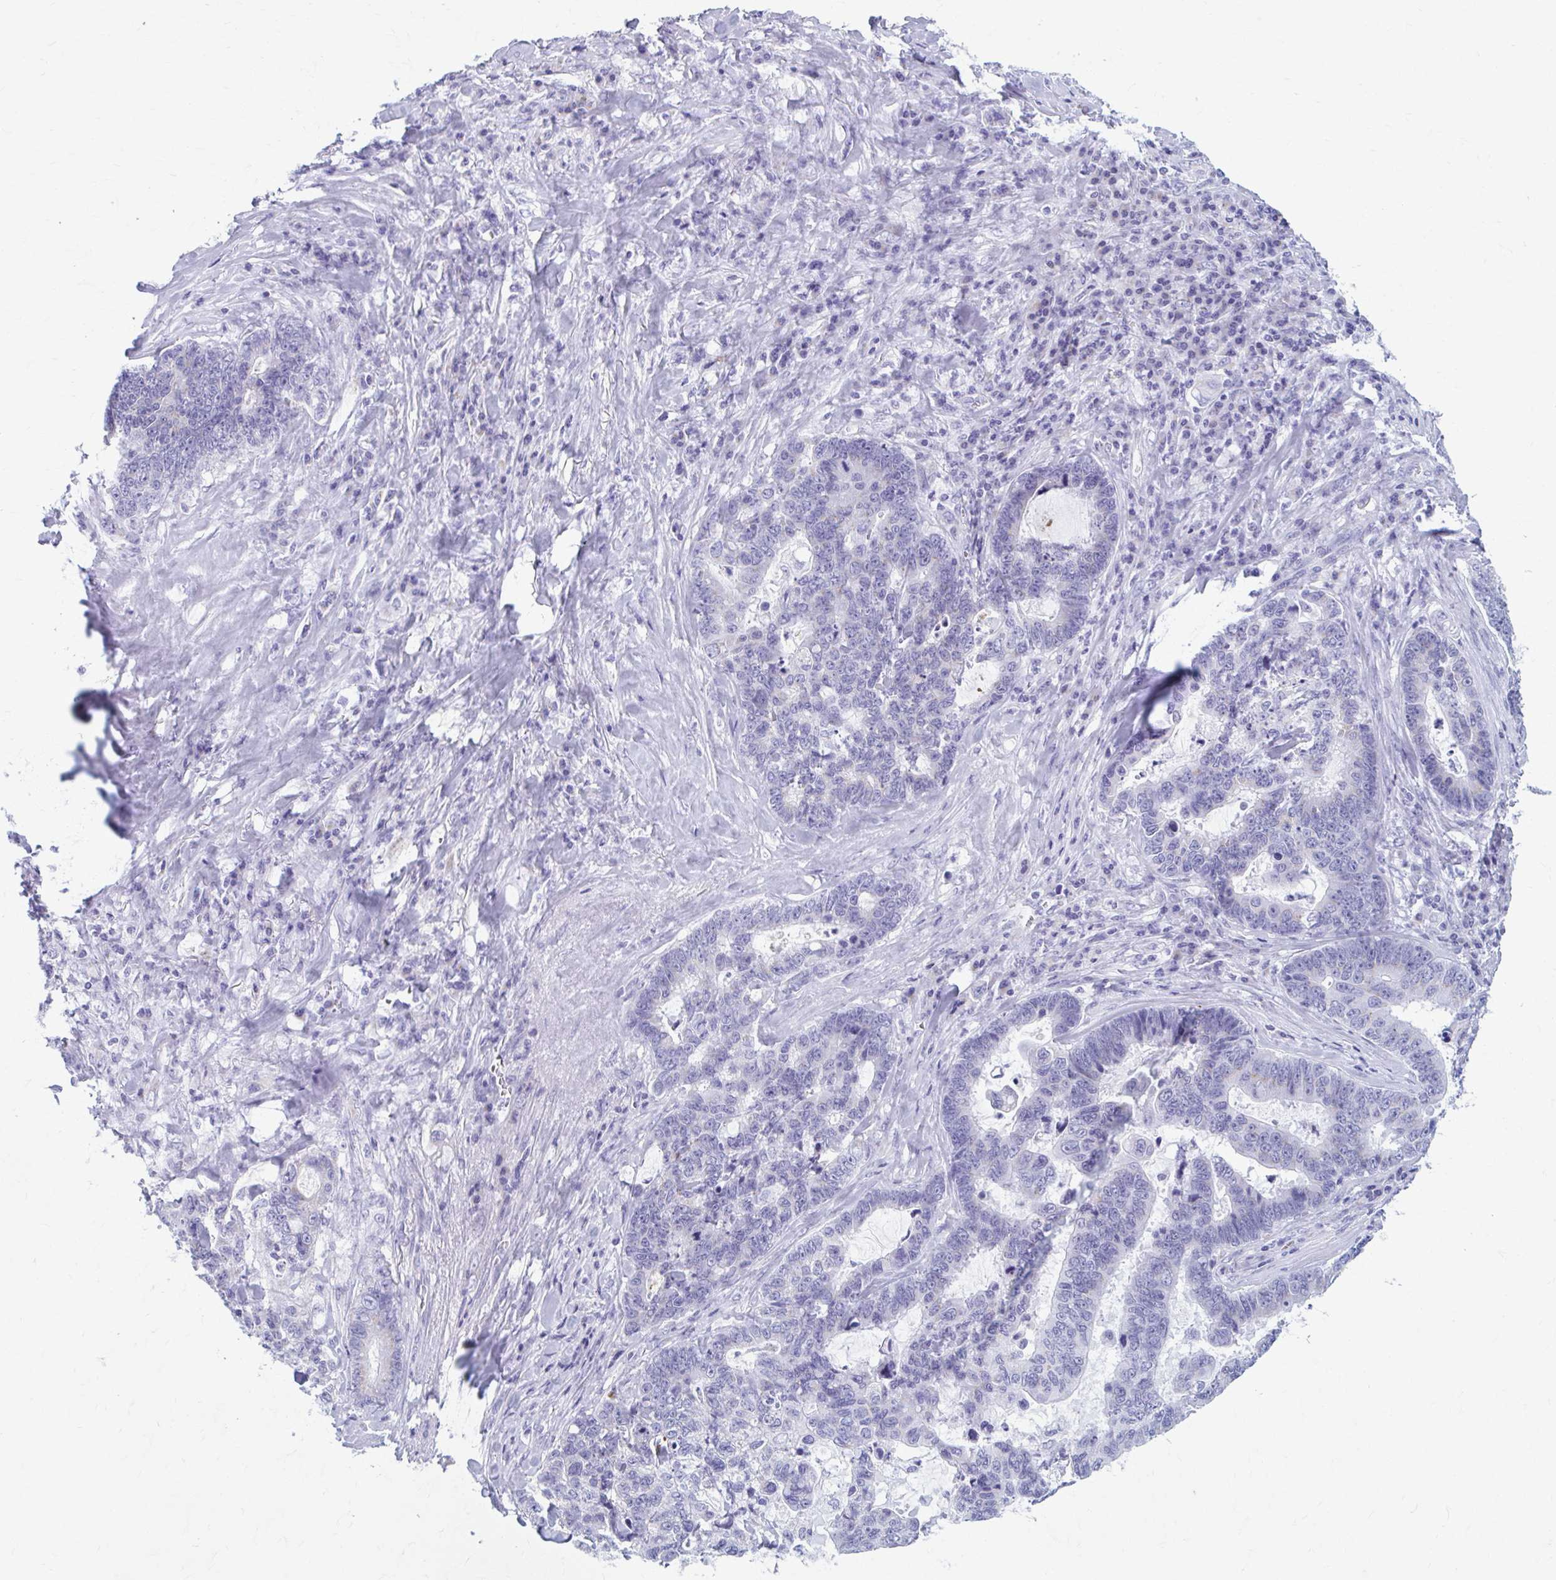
{"staining": {"intensity": "negative", "quantity": "none", "location": "none"}, "tissue": "lung cancer", "cell_type": "Tumor cells", "image_type": "cancer", "snomed": [{"axis": "morphology", "description": "Aneuploidy"}, {"axis": "morphology", "description": "Adenocarcinoma, NOS"}, {"axis": "morphology", "description": "Adenocarcinoma primary or metastatic"}, {"axis": "topography", "description": "Lung"}], "caption": "Tumor cells are negative for brown protein staining in lung adenocarcinoma primary or metastatic.", "gene": "KCNE2", "patient": {"sex": "female", "age": 75}}